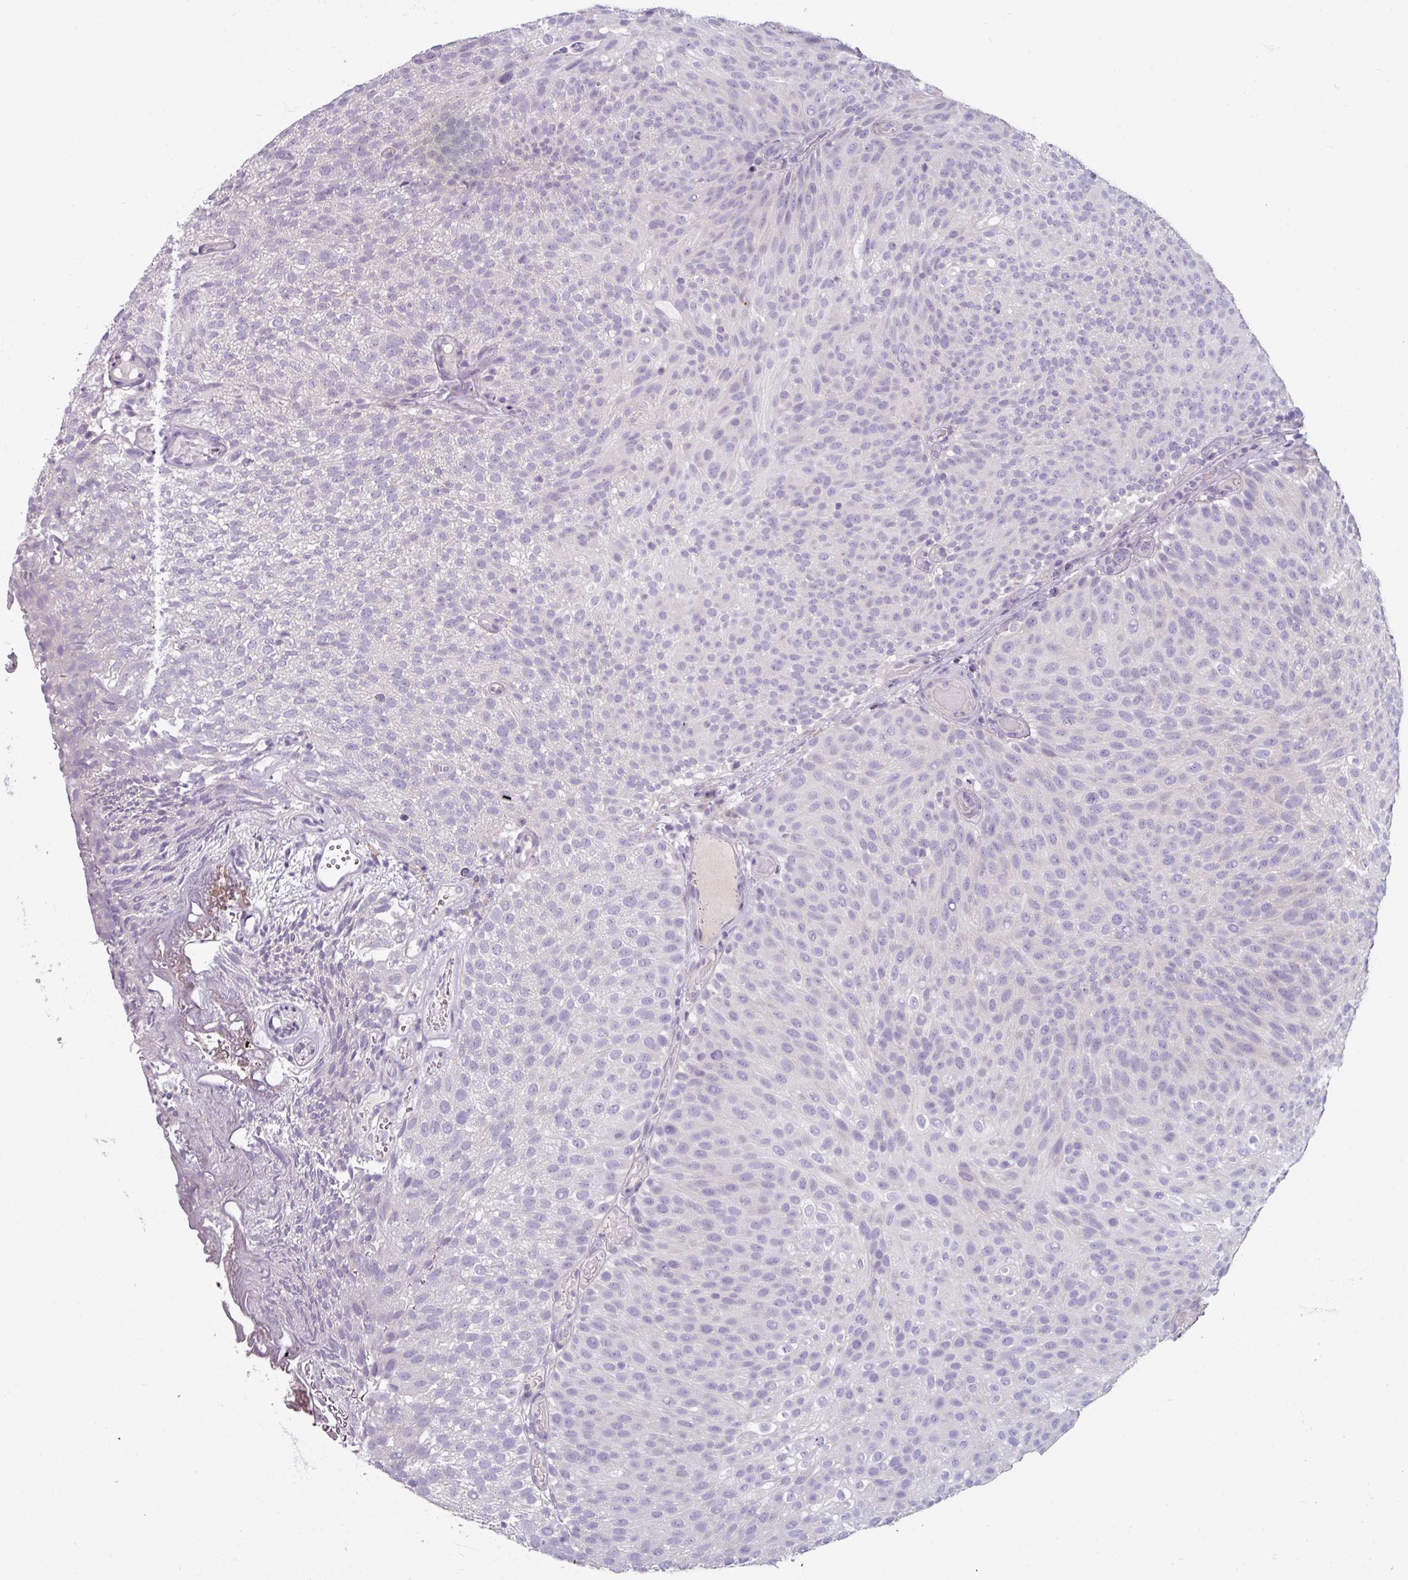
{"staining": {"intensity": "negative", "quantity": "none", "location": "none"}, "tissue": "urothelial cancer", "cell_type": "Tumor cells", "image_type": "cancer", "snomed": [{"axis": "morphology", "description": "Urothelial carcinoma, Low grade"}, {"axis": "topography", "description": "Urinary bladder"}], "caption": "IHC image of neoplastic tissue: human low-grade urothelial carcinoma stained with DAB (3,3'-diaminobenzidine) demonstrates no significant protein expression in tumor cells.", "gene": "SMIM11", "patient": {"sex": "male", "age": 78}}